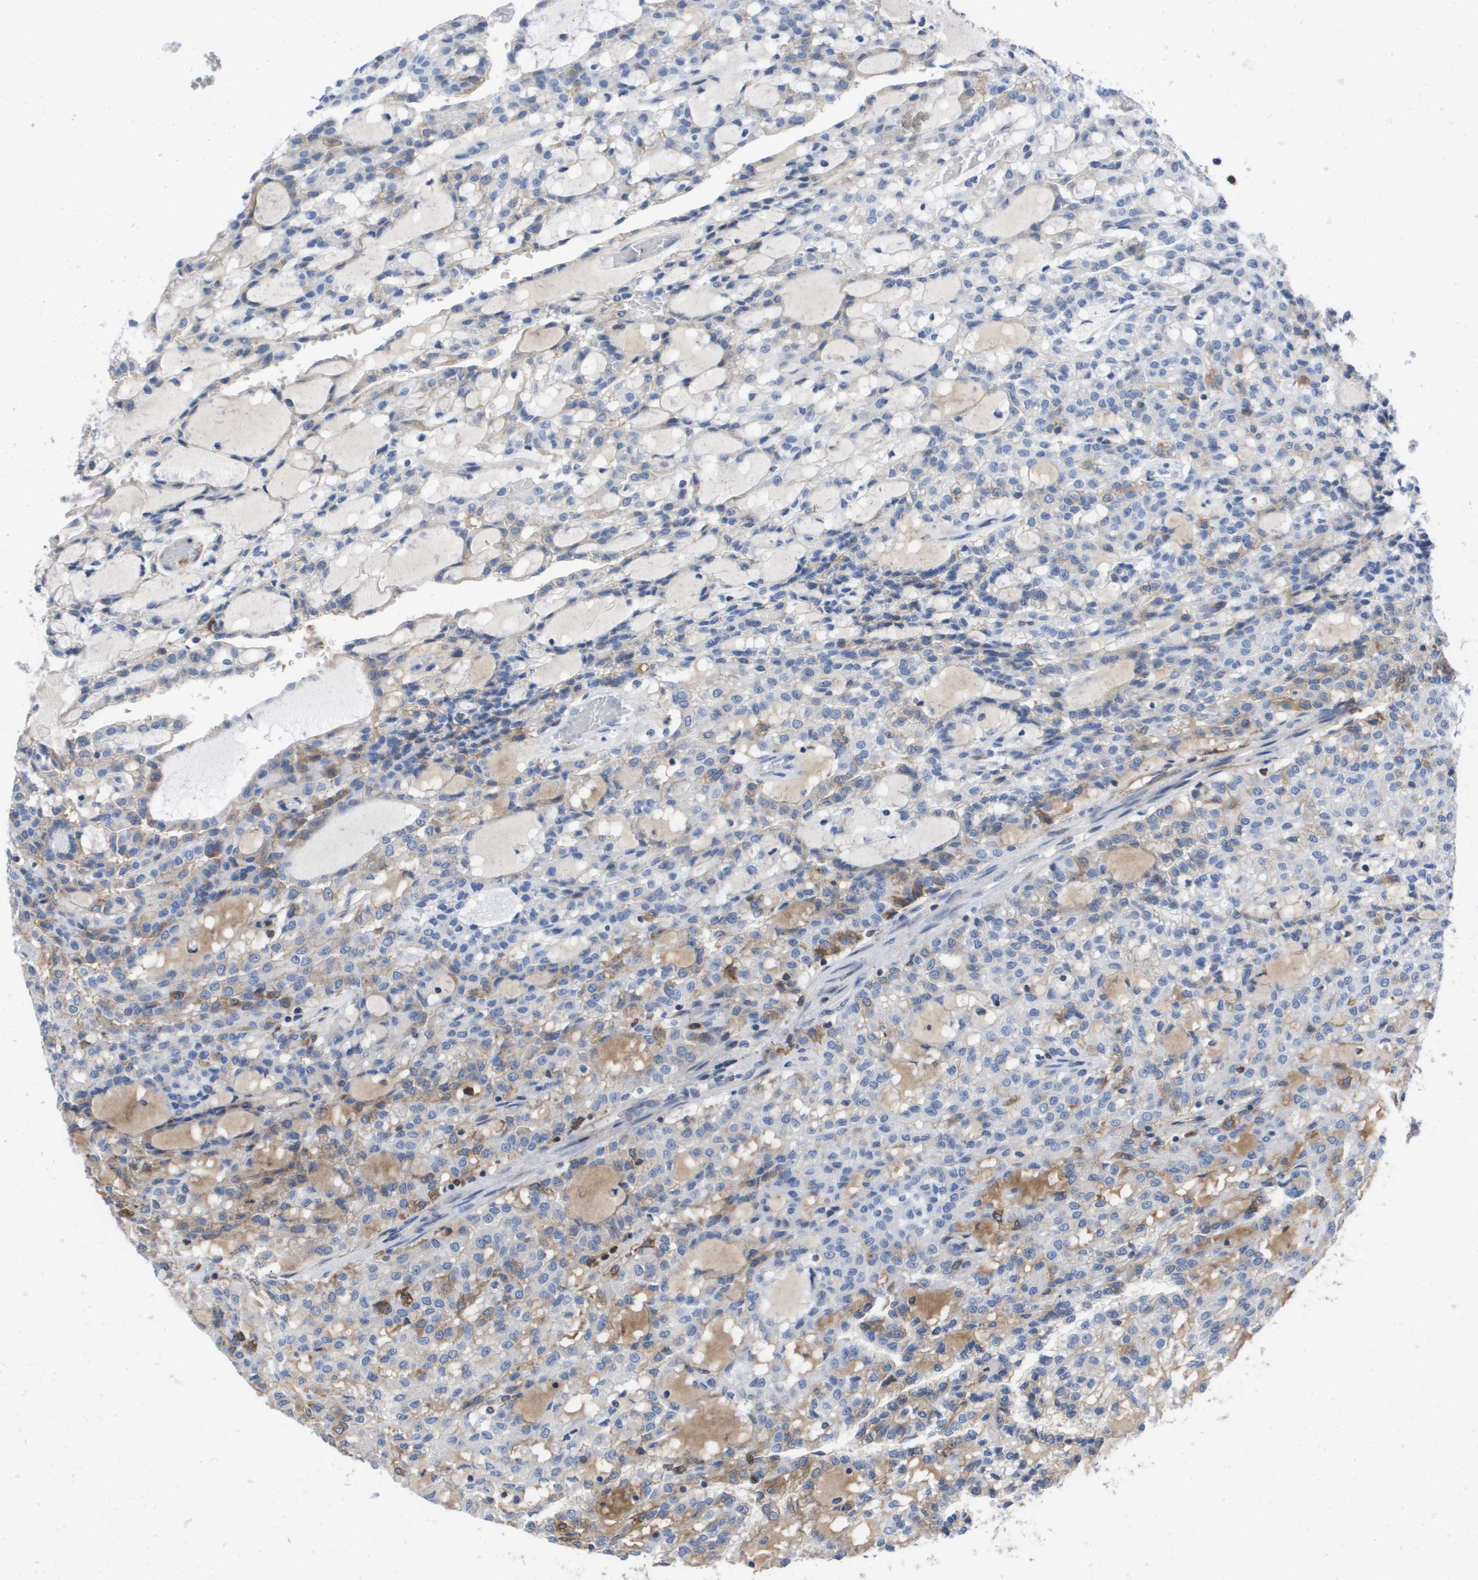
{"staining": {"intensity": "weak", "quantity": "<25%", "location": "cytoplasmic/membranous"}, "tissue": "renal cancer", "cell_type": "Tumor cells", "image_type": "cancer", "snomed": [{"axis": "morphology", "description": "Adenocarcinoma, NOS"}, {"axis": "topography", "description": "Kidney"}], "caption": "High magnification brightfield microscopy of renal adenocarcinoma stained with DAB (brown) and counterstained with hematoxylin (blue): tumor cells show no significant expression. (DAB (3,3'-diaminobenzidine) immunohistochemistry, high magnification).", "gene": "SERPINC1", "patient": {"sex": "male", "age": 63}}